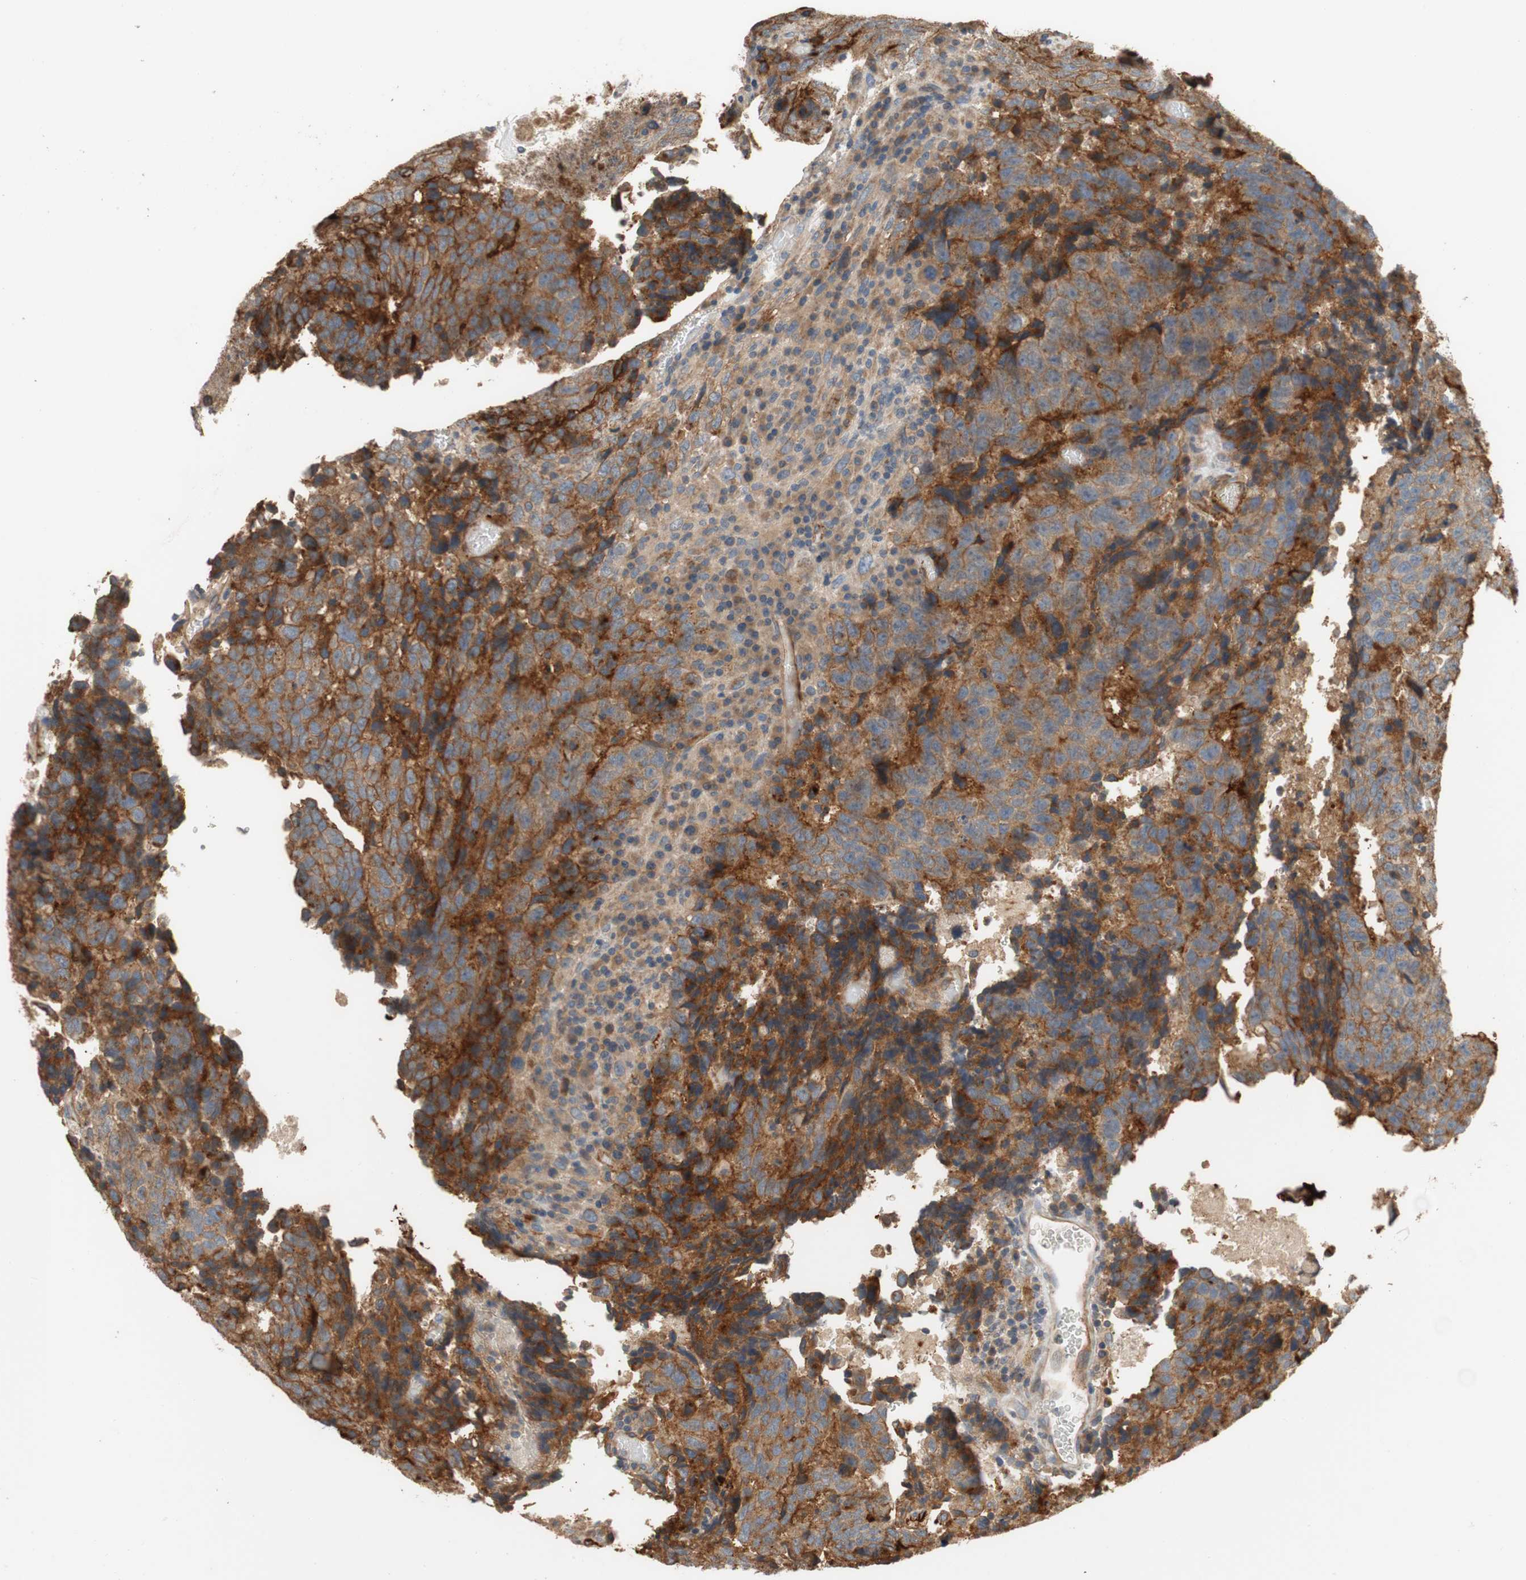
{"staining": {"intensity": "moderate", "quantity": ">75%", "location": "cytoplasmic/membranous"}, "tissue": "testis cancer", "cell_type": "Tumor cells", "image_type": "cancer", "snomed": [{"axis": "morphology", "description": "Necrosis, NOS"}, {"axis": "morphology", "description": "Carcinoma, Embryonal, NOS"}, {"axis": "topography", "description": "Testis"}], "caption": "The photomicrograph reveals staining of embryonal carcinoma (testis), revealing moderate cytoplasmic/membranous protein staining (brown color) within tumor cells.", "gene": "ALPL", "patient": {"sex": "male", "age": 19}}